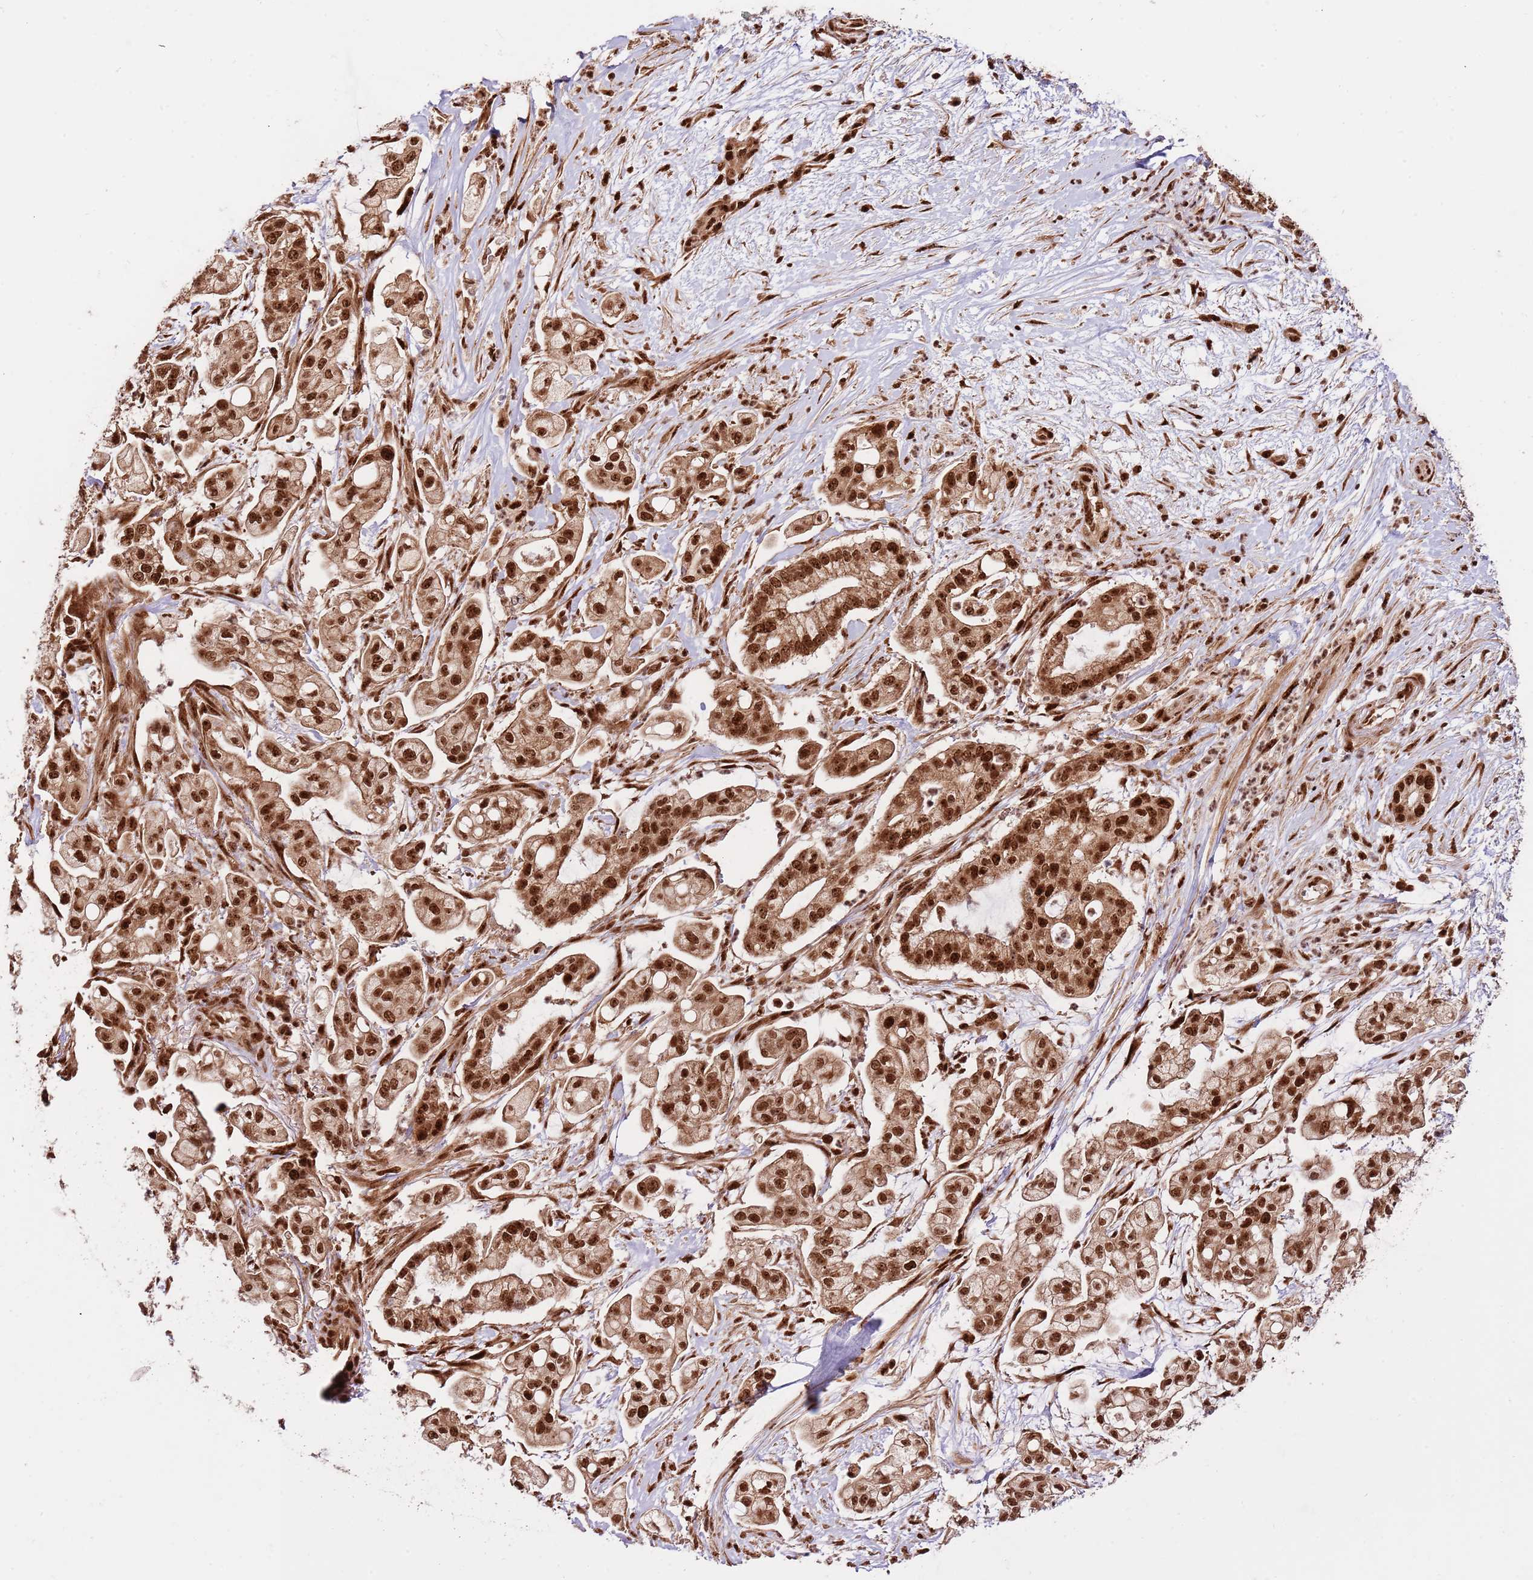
{"staining": {"intensity": "strong", "quantity": ">75%", "location": "cytoplasmic/membranous,nuclear"}, "tissue": "pancreatic cancer", "cell_type": "Tumor cells", "image_type": "cancer", "snomed": [{"axis": "morphology", "description": "Adenocarcinoma, NOS"}, {"axis": "topography", "description": "Pancreas"}], "caption": "Pancreatic adenocarcinoma stained with immunohistochemistry (IHC) reveals strong cytoplasmic/membranous and nuclear positivity in about >75% of tumor cells.", "gene": "RIF1", "patient": {"sex": "female", "age": 69}}